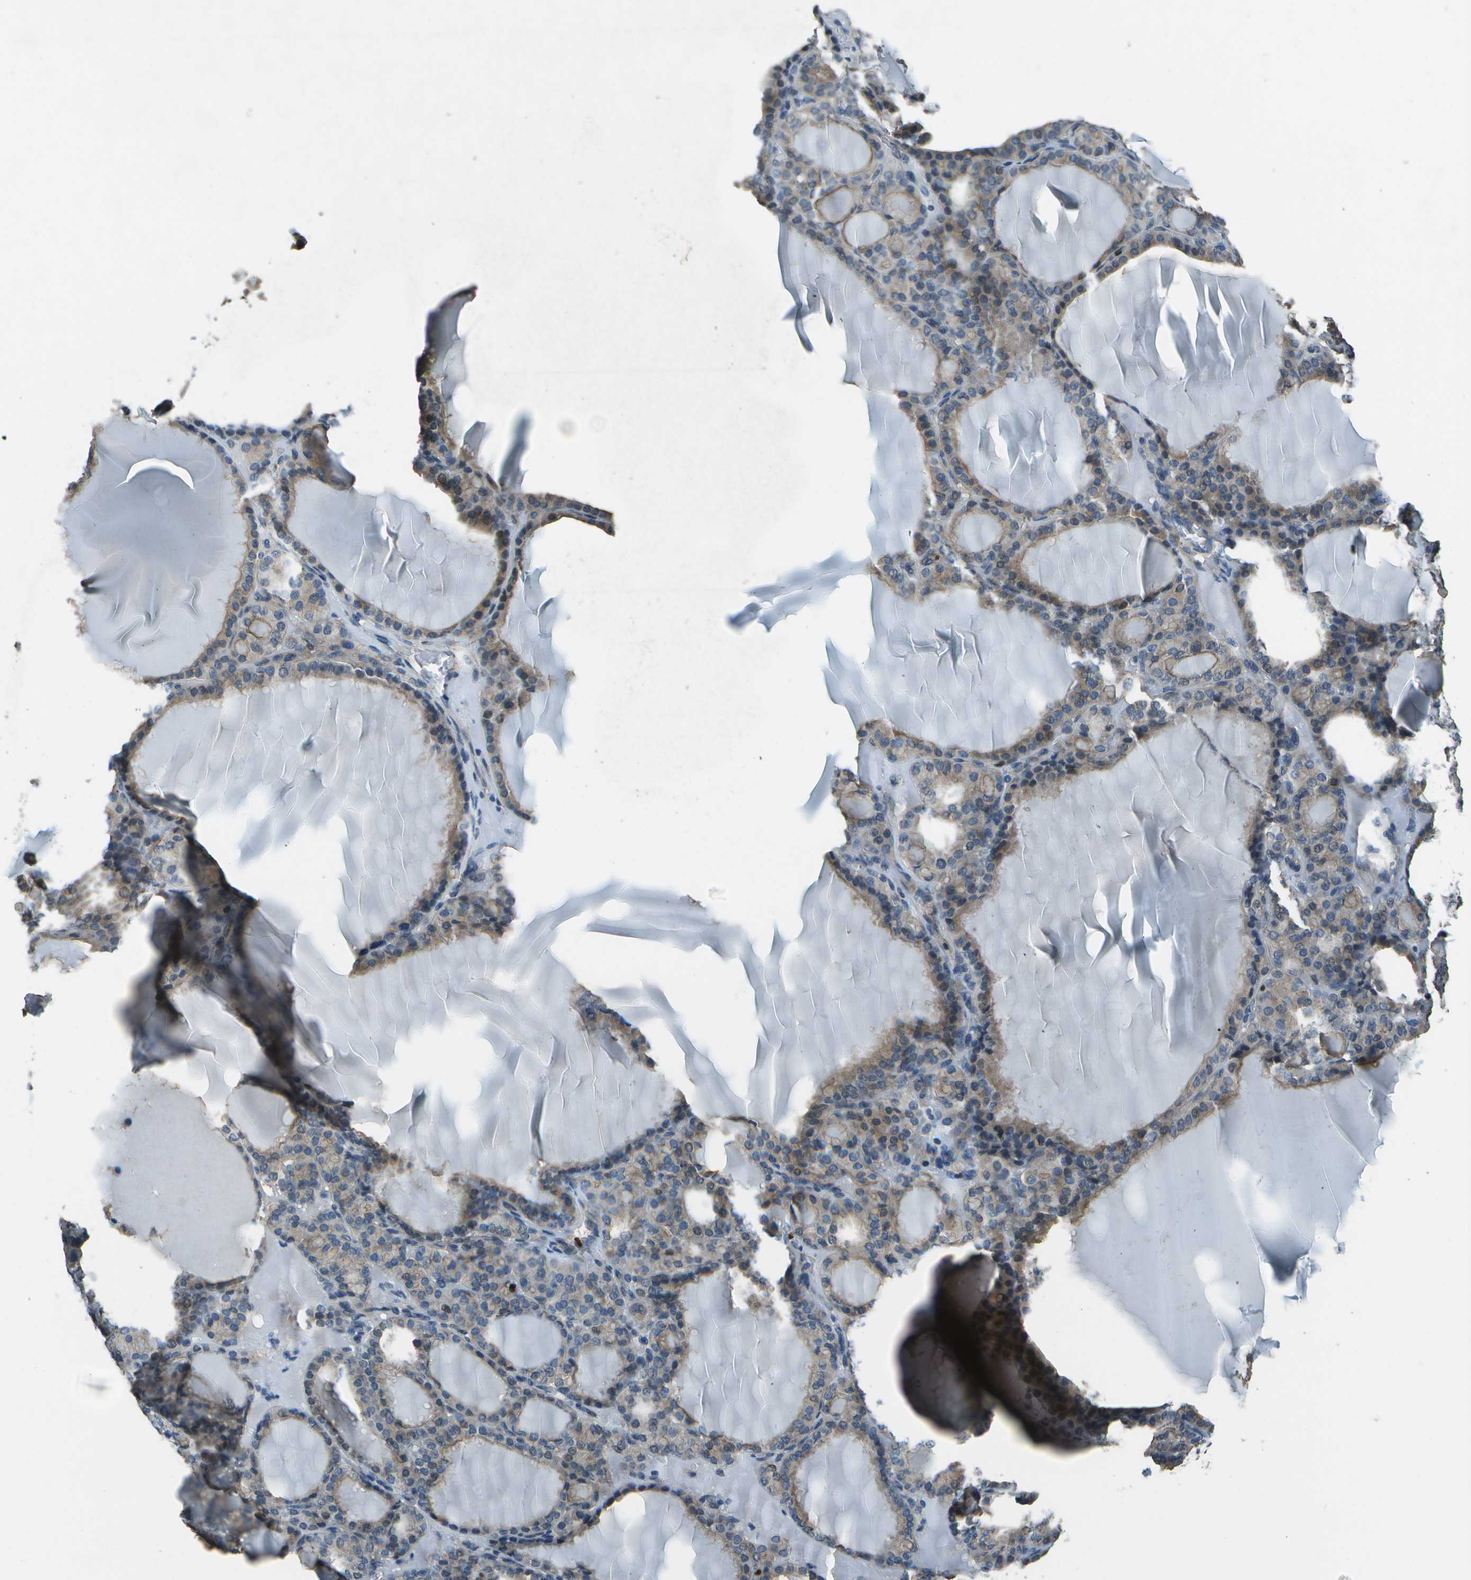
{"staining": {"intensity": "moderate", "quantity": ">75%", "location": "cytoplasmic/membranous"}, "tissue": "thyroid gland", "cell_type": "Glandular cells", "image_type": "normal", "snomed": [{"axis": "morphology", "description": "Normal tissue, NOS"}, {"axis": "topography", "description": "Thyroid gland"}], "caption": "Protein staining of benign thyroid gland demonstrates moderate cytoplasmic/membranous expression in about >75% of glandular cells.", "gene": "PDLIM1", "patient": {"sex": "female", "age": 28}}